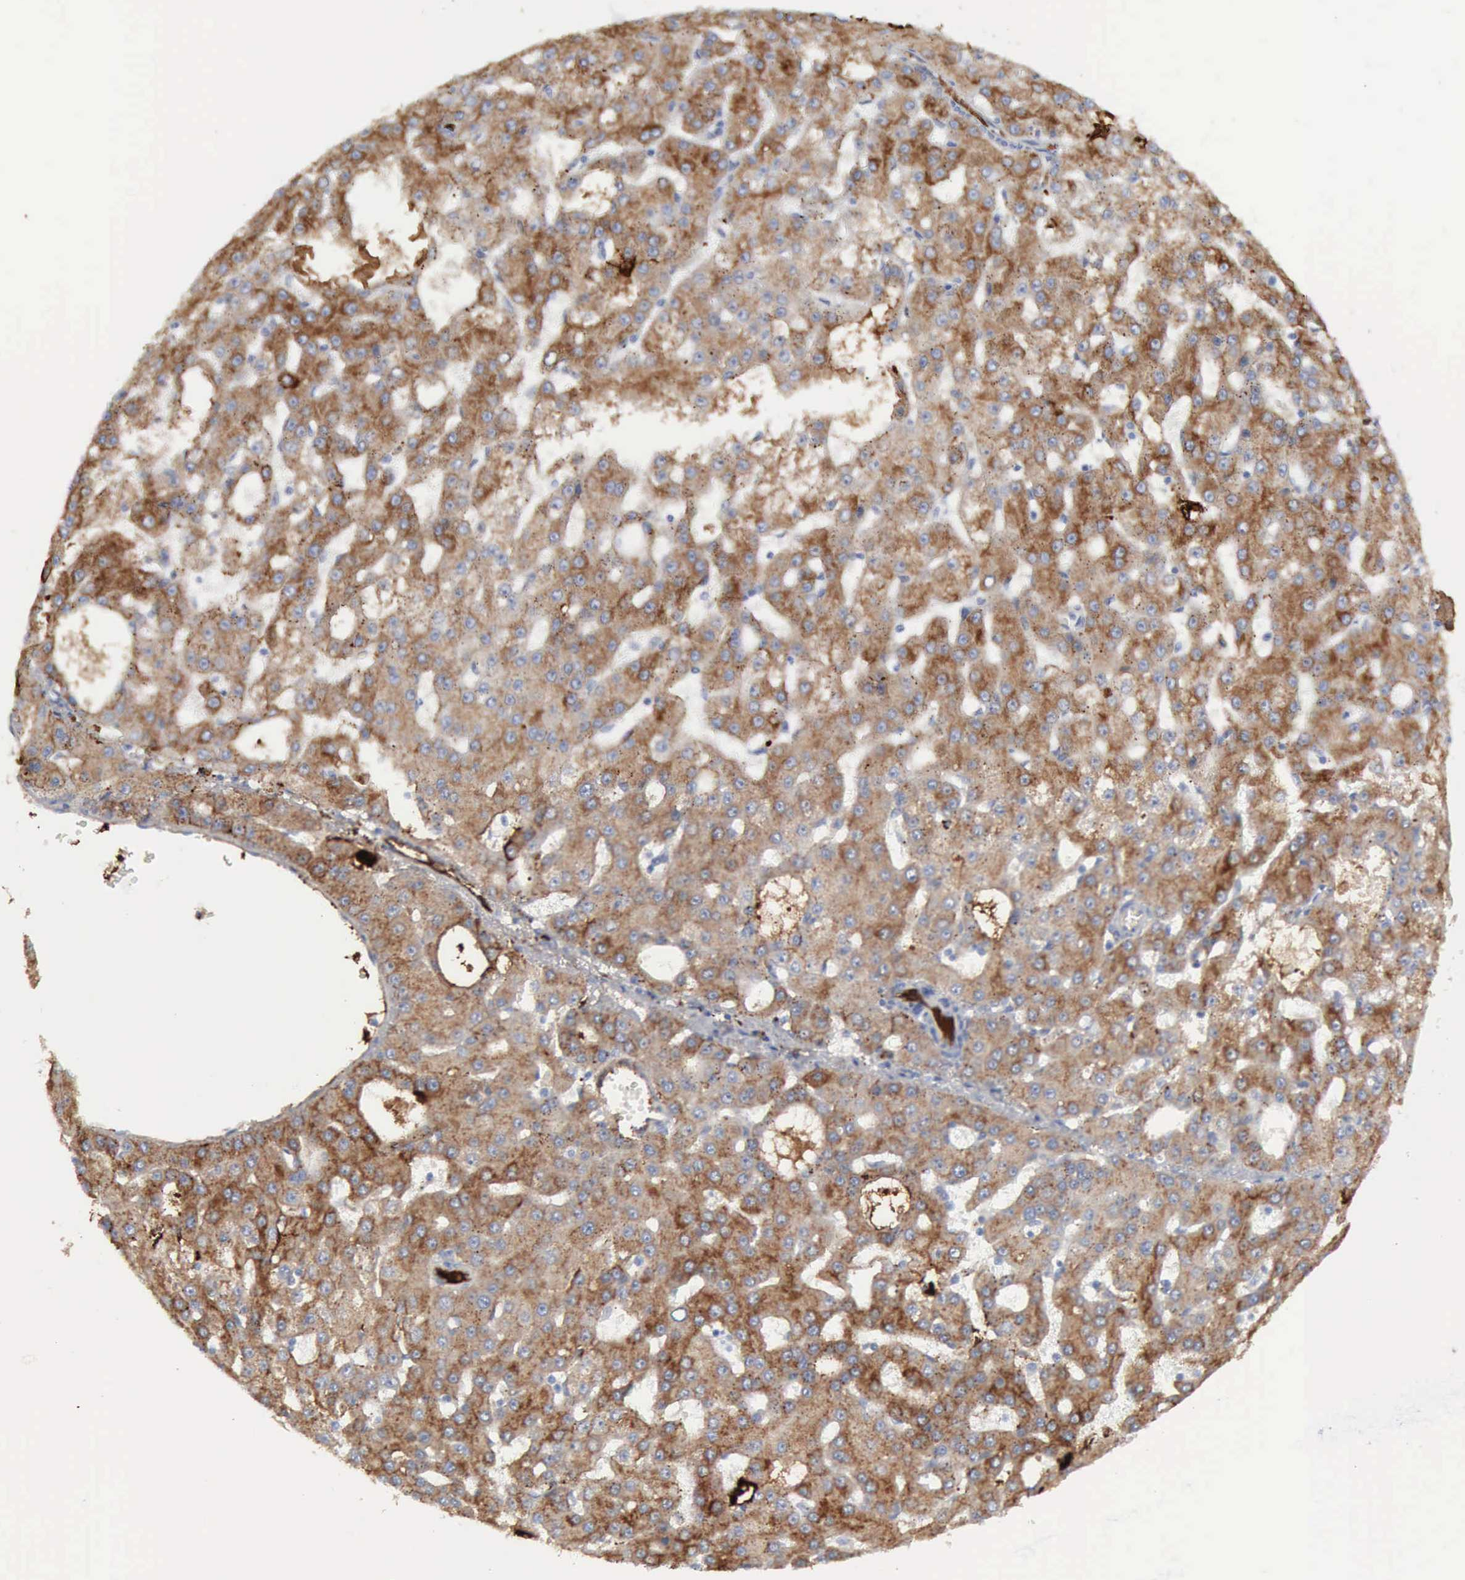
{"staining": {"intensity": "moderate", "quantity": ">75%", "location": "cytoplasmic/membranous"}, "tissue": "liver cancer", "cell_type": "Tumor cells", "image_type": "cancer", "snomed": [{"axis": "morphology", "description": "Carcinoma, Hepatocellular, NOS"}, {"axis": "topography", "description": "Liver"}], "caption": "Immunohistochemical staining of human liver cancer (hepatocellular carcinoma) shows medium levels of moderate cytoplasmic/membranous protein staining in approximately >75% of tumor cells. (Stains: DAB (3,3'-diaminobenzidine) in brown, nuclei in blue, Microscopy: brightfield microscopy at high magnification).", "gene": "C4BPA", "patient": {"sex": "male", "age": 47}}